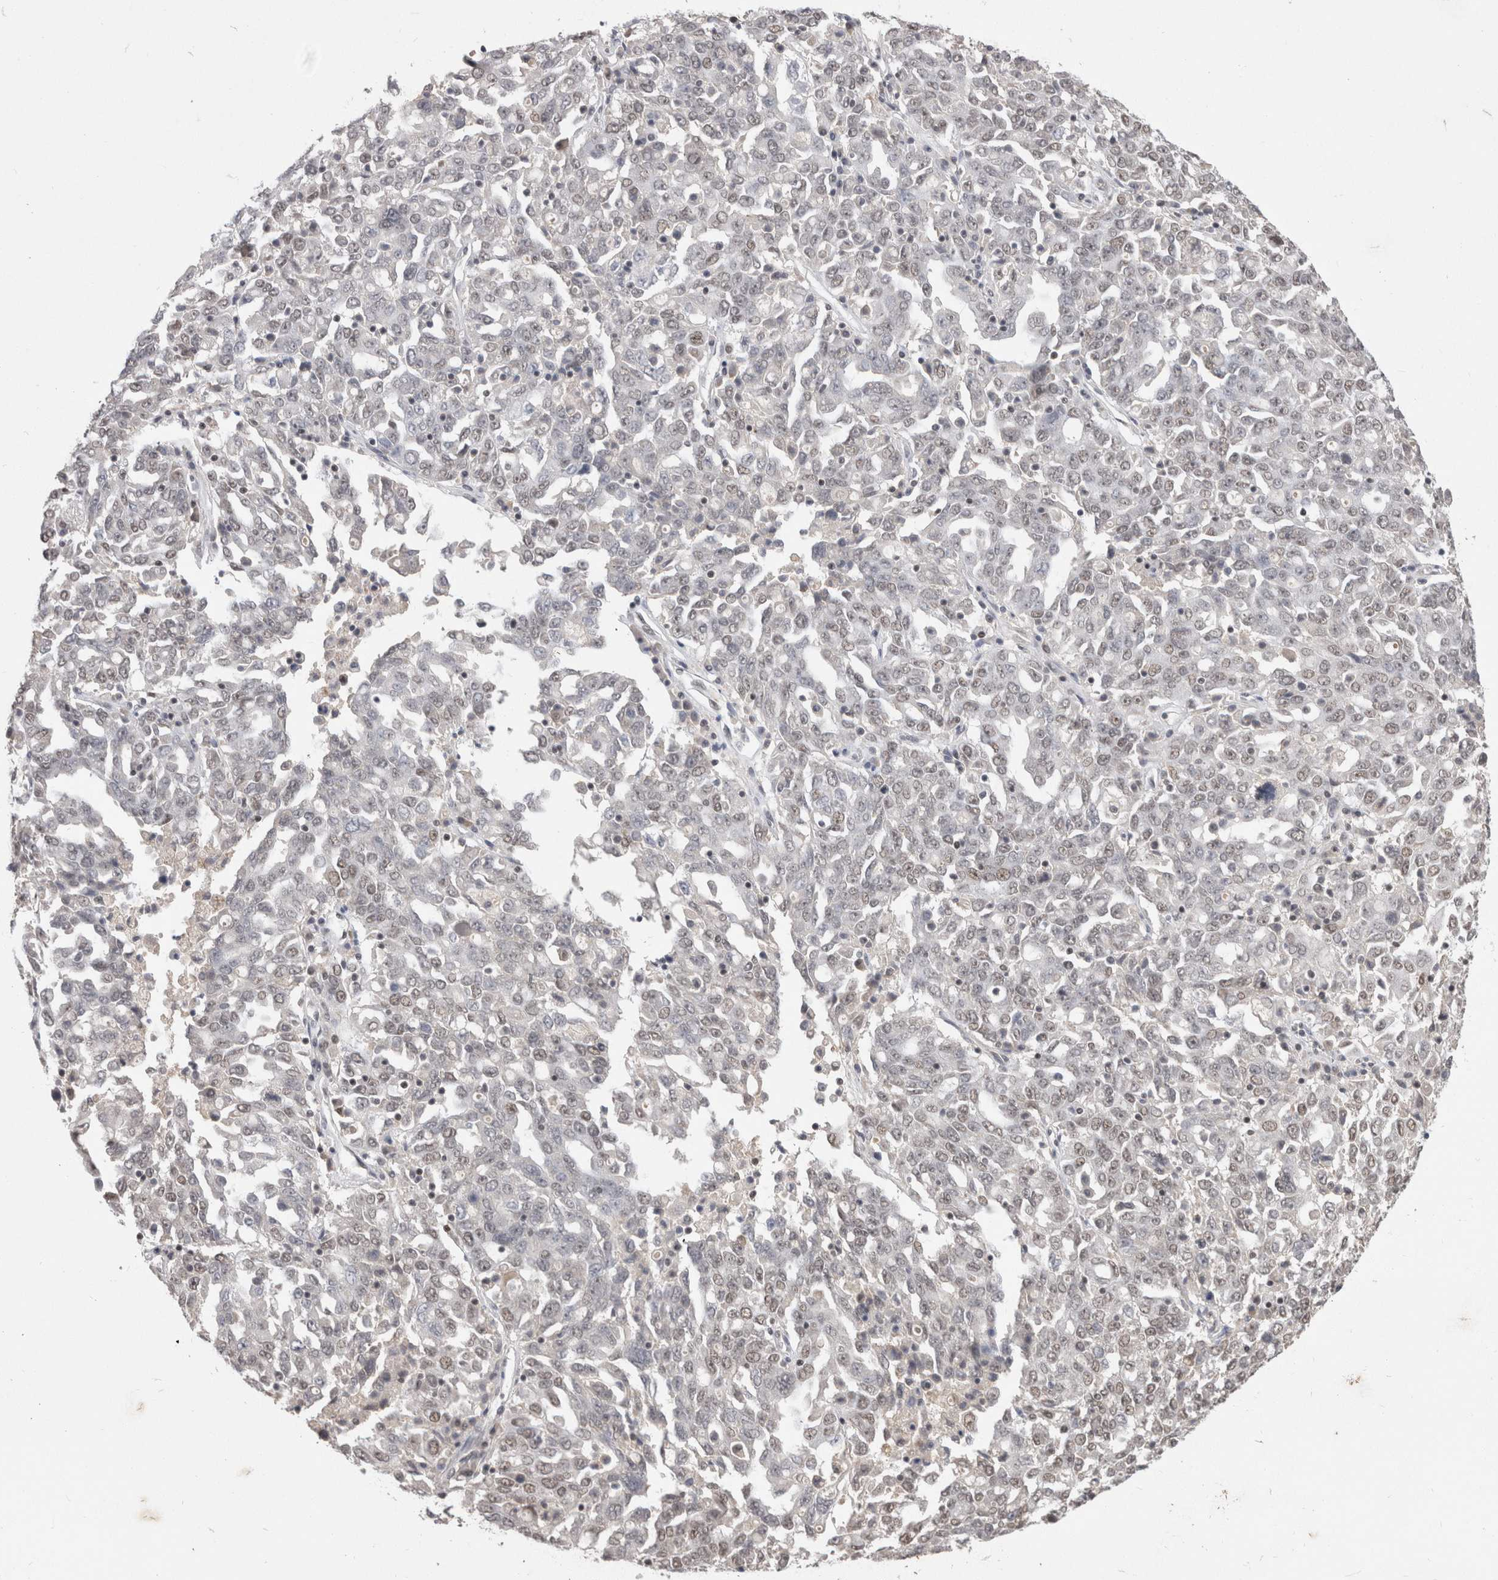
{"staining": {"intensity": "weak", "quantity": "<25%", "location": "nuclear"}, "tissue": "ovarian cancer", "cell_type": "Tumor cells", "image_type": "cancer", "snomed": [{"axis": "morphology", "description": "Carcinoma, endometroid"}, {"axis": "topography", "description": "Ovary"}], "caption": "Tumor cells show no significant staining in ovarian cancer.", "gene": "DAXX", "patient": {"sex": "female", "age": 62}}